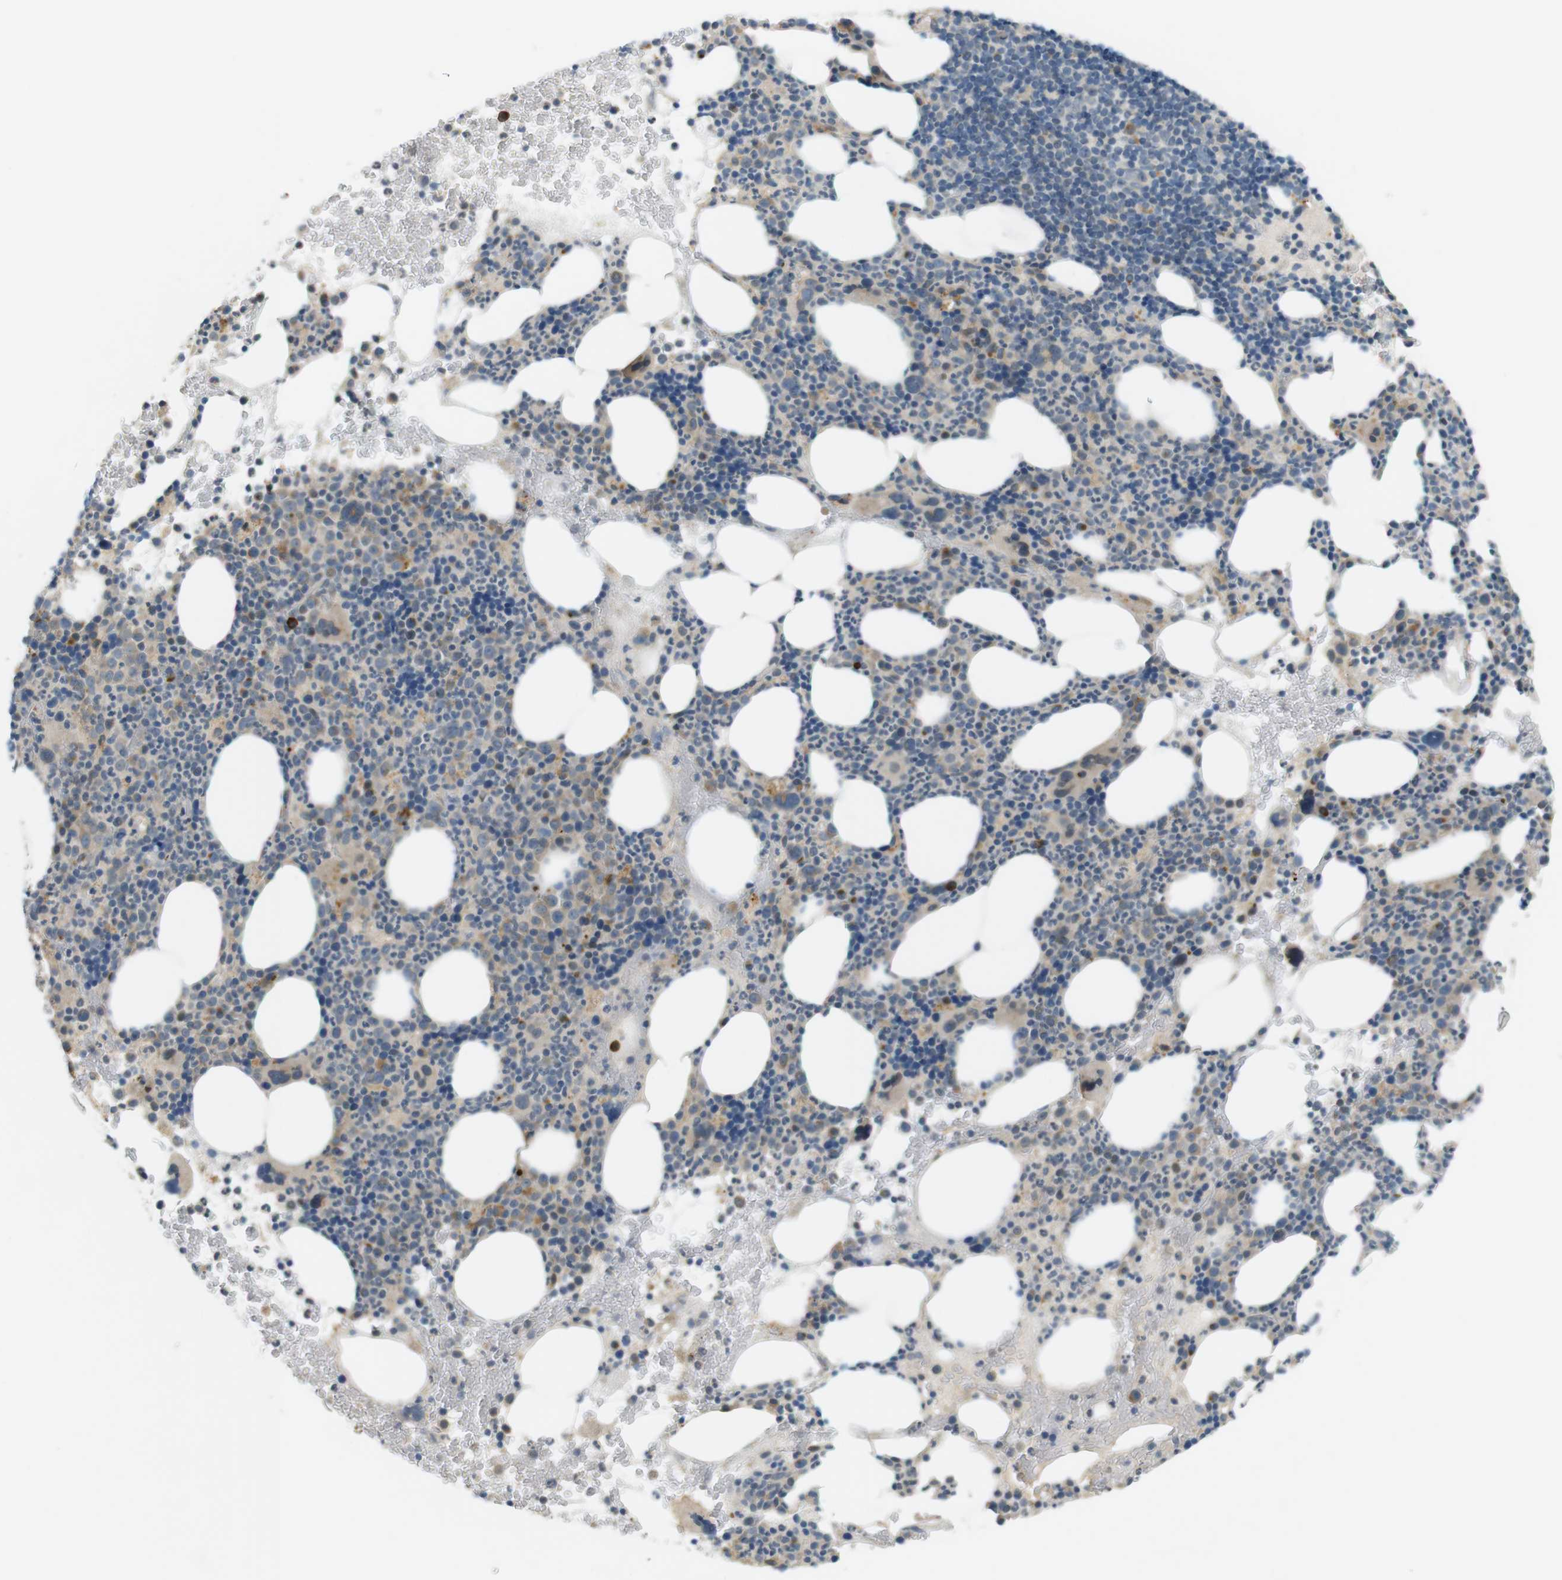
{"staining": {"intensity": "moderate", "quantity": ">75%", "location": "cytoplasmic/membranous"}, "tissue": "bone marrow", "cell_type": "Hematopoietic cells", "image_type": "normal", "snomed": [{"axis": "morphology", "description": "Normal tissue, NOS"}, {"axis": "morphology", "description": "Inflammation, NOS"}, {"axis": "topography", "description": "Bone marrow"}], "caption": "DAB immunohistochemical staining of benign bone marrow shows moderate cytoplasmic/membranous protein positivity in about >75% of hematopoietic cells.", "gene": "UGT8", "patient": {"sex": "male", "age": 73}}